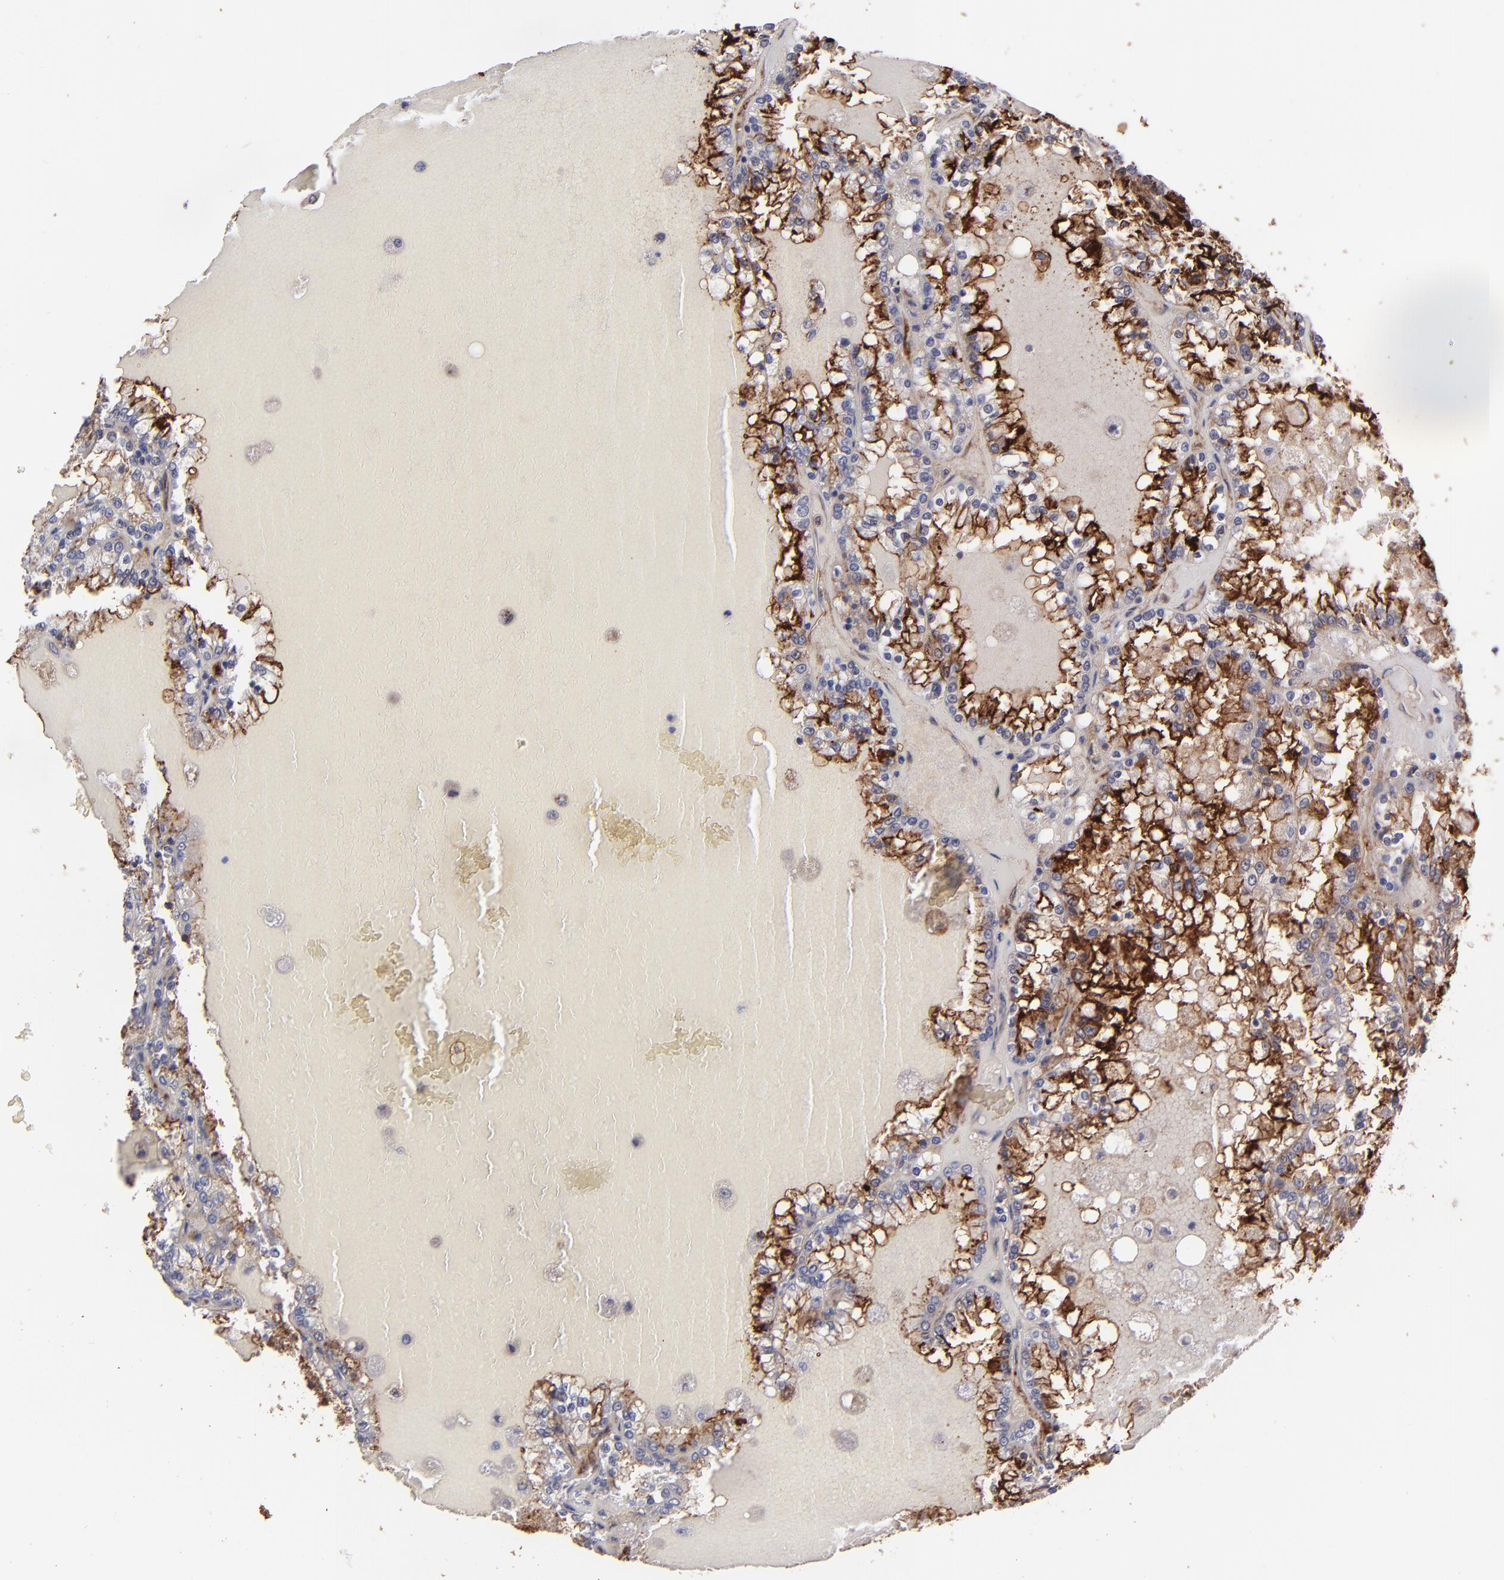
{"staining": {"intensity": "moderate", "quantity": "25%-75%", "location": "cytoplasmic/membranous"}, "tissue": "renal cancer", "cell_type": "Tumor cells", "image_type": "cancer", "snomed": [{"axis": "morphology", "description": "Adenocarcinoma, NOS"}, {"axis": "topography", "description": "Kidney"}], "caption": "About 25%-75% of tumor cells in renal adenocarcinoma show moderate cytoplasmic/membranous protein expression as visualized by brown immunohistochemical staining.", "gene": "ICAM1", "patient": {"sex": "female", "age": 56}}